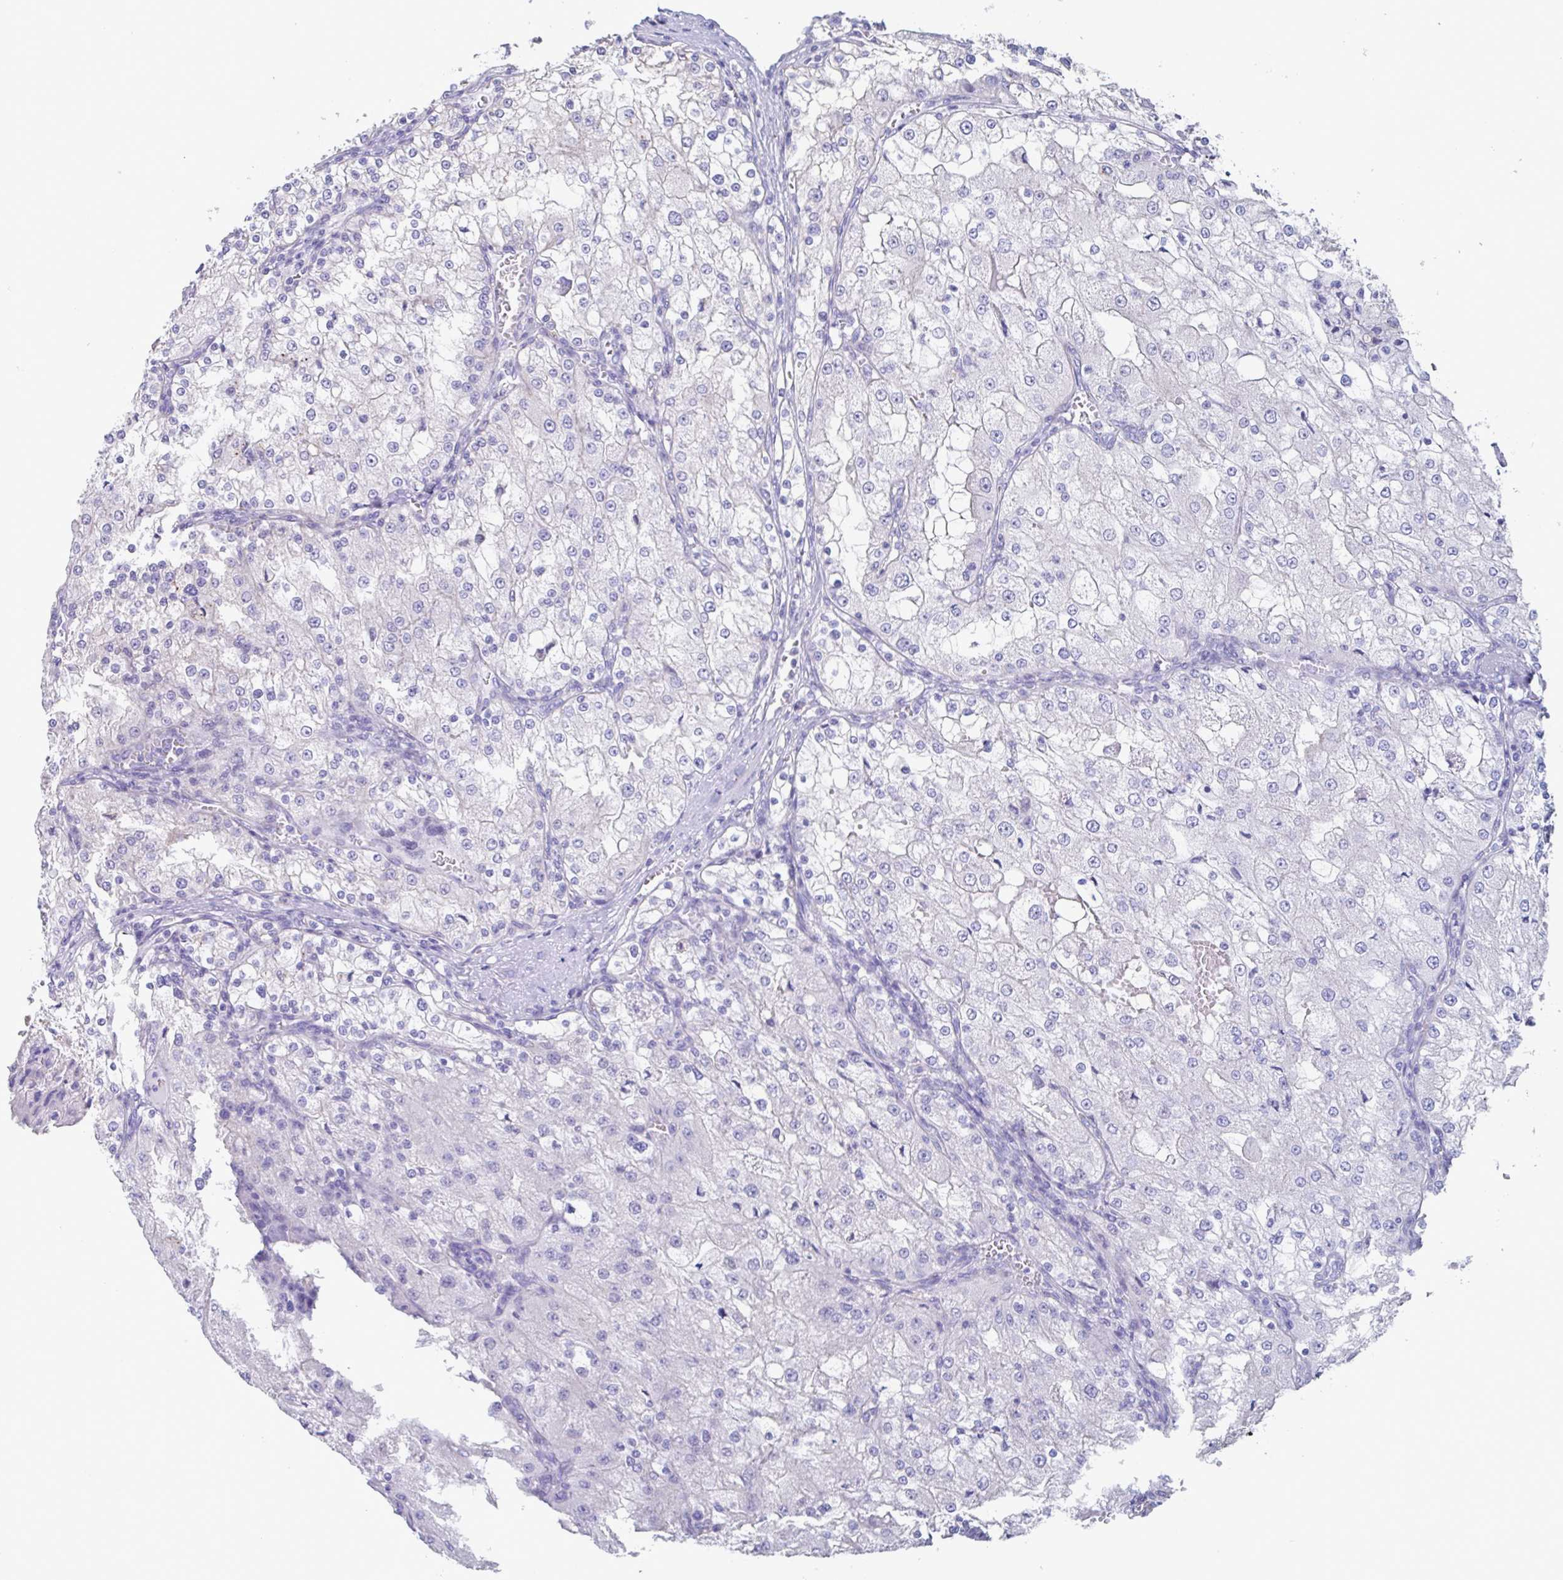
{"staining": {"intensity": "negative", "quantity": "none", "location": "none"}, "tissue": "renal cancer", "cell_type": "Tumor cells", "image_type": "cancer", "snomed": [{"axis": "morphology", "description": "Adenocarcinoma, NOS"}, {"axis": "topography", "description": "Kidney"}], "caption": "An IHC image of renal cancer (adenocarcinoma) is shown. There is no staining in tumor cells of renal cancer (adenocarcinoma). (Brightfield microscopy of DAB (3,3'-diaminobenzidine) immunohistochemistry at high magnification).", "gene": "CHMP5", "patient": {"sex": "female", "age": 74}}